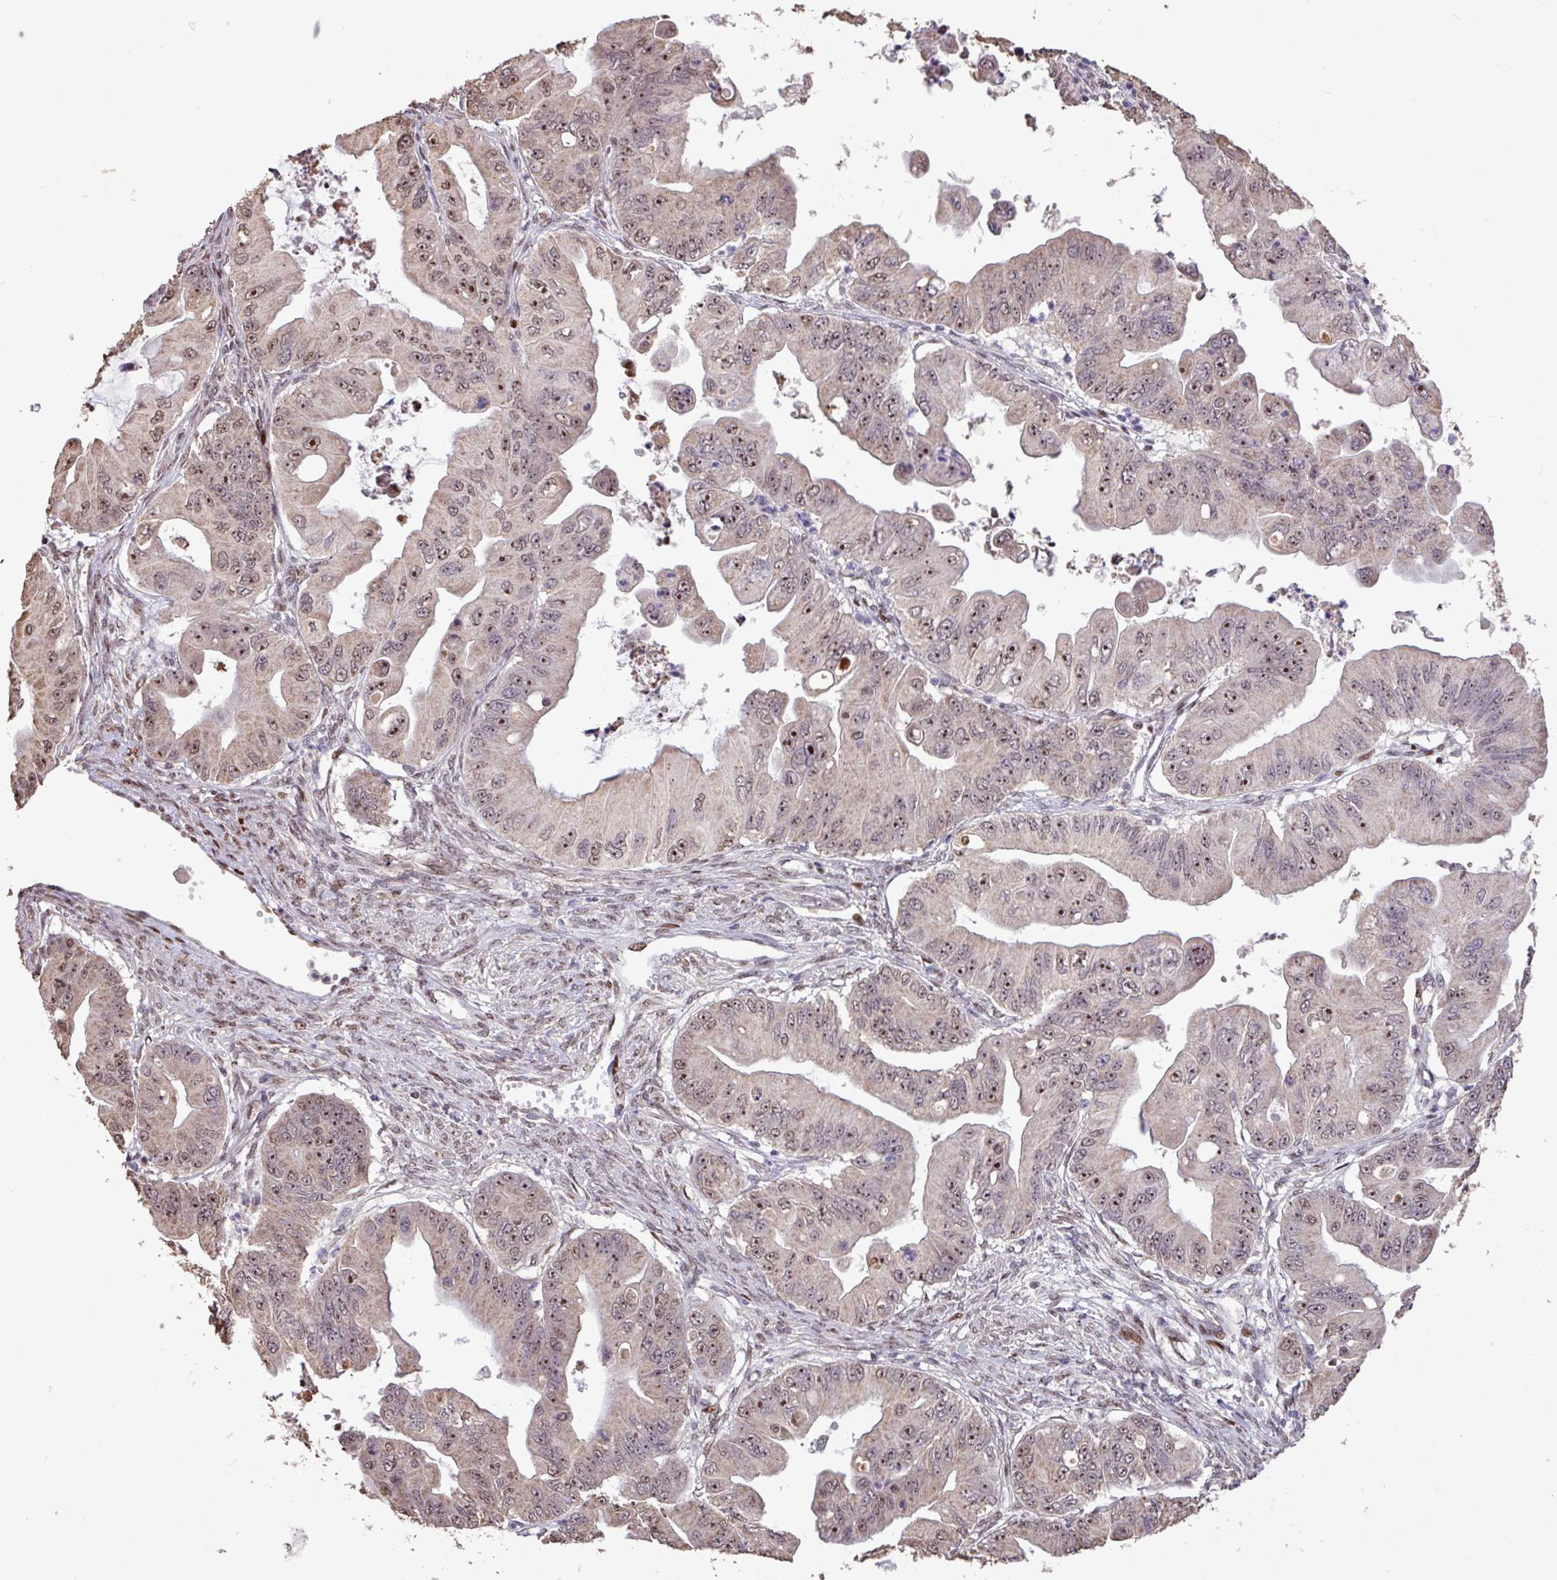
{"staining": {"intensity": "weak", "quantity": "25%-75%", "location": "nuclear"}, "tissue": "ovarian cancer", "cell_type": "Tumor cells", "image_type": "cancer", "snomed": [{"axis": "morphology", "description": "Cystadenocarcinoma, mucinous, NOS"}, {"axis": "topography", "description": "Ovary"}], "caption": "Ovarian cancer (mucinous cystadenocarcinoma) tissue shows weak nuclear positivity in approximately 25%-75% of tumor cells", "gene": "ZNF709", "patient": {"sex": "female", "age": 71}}